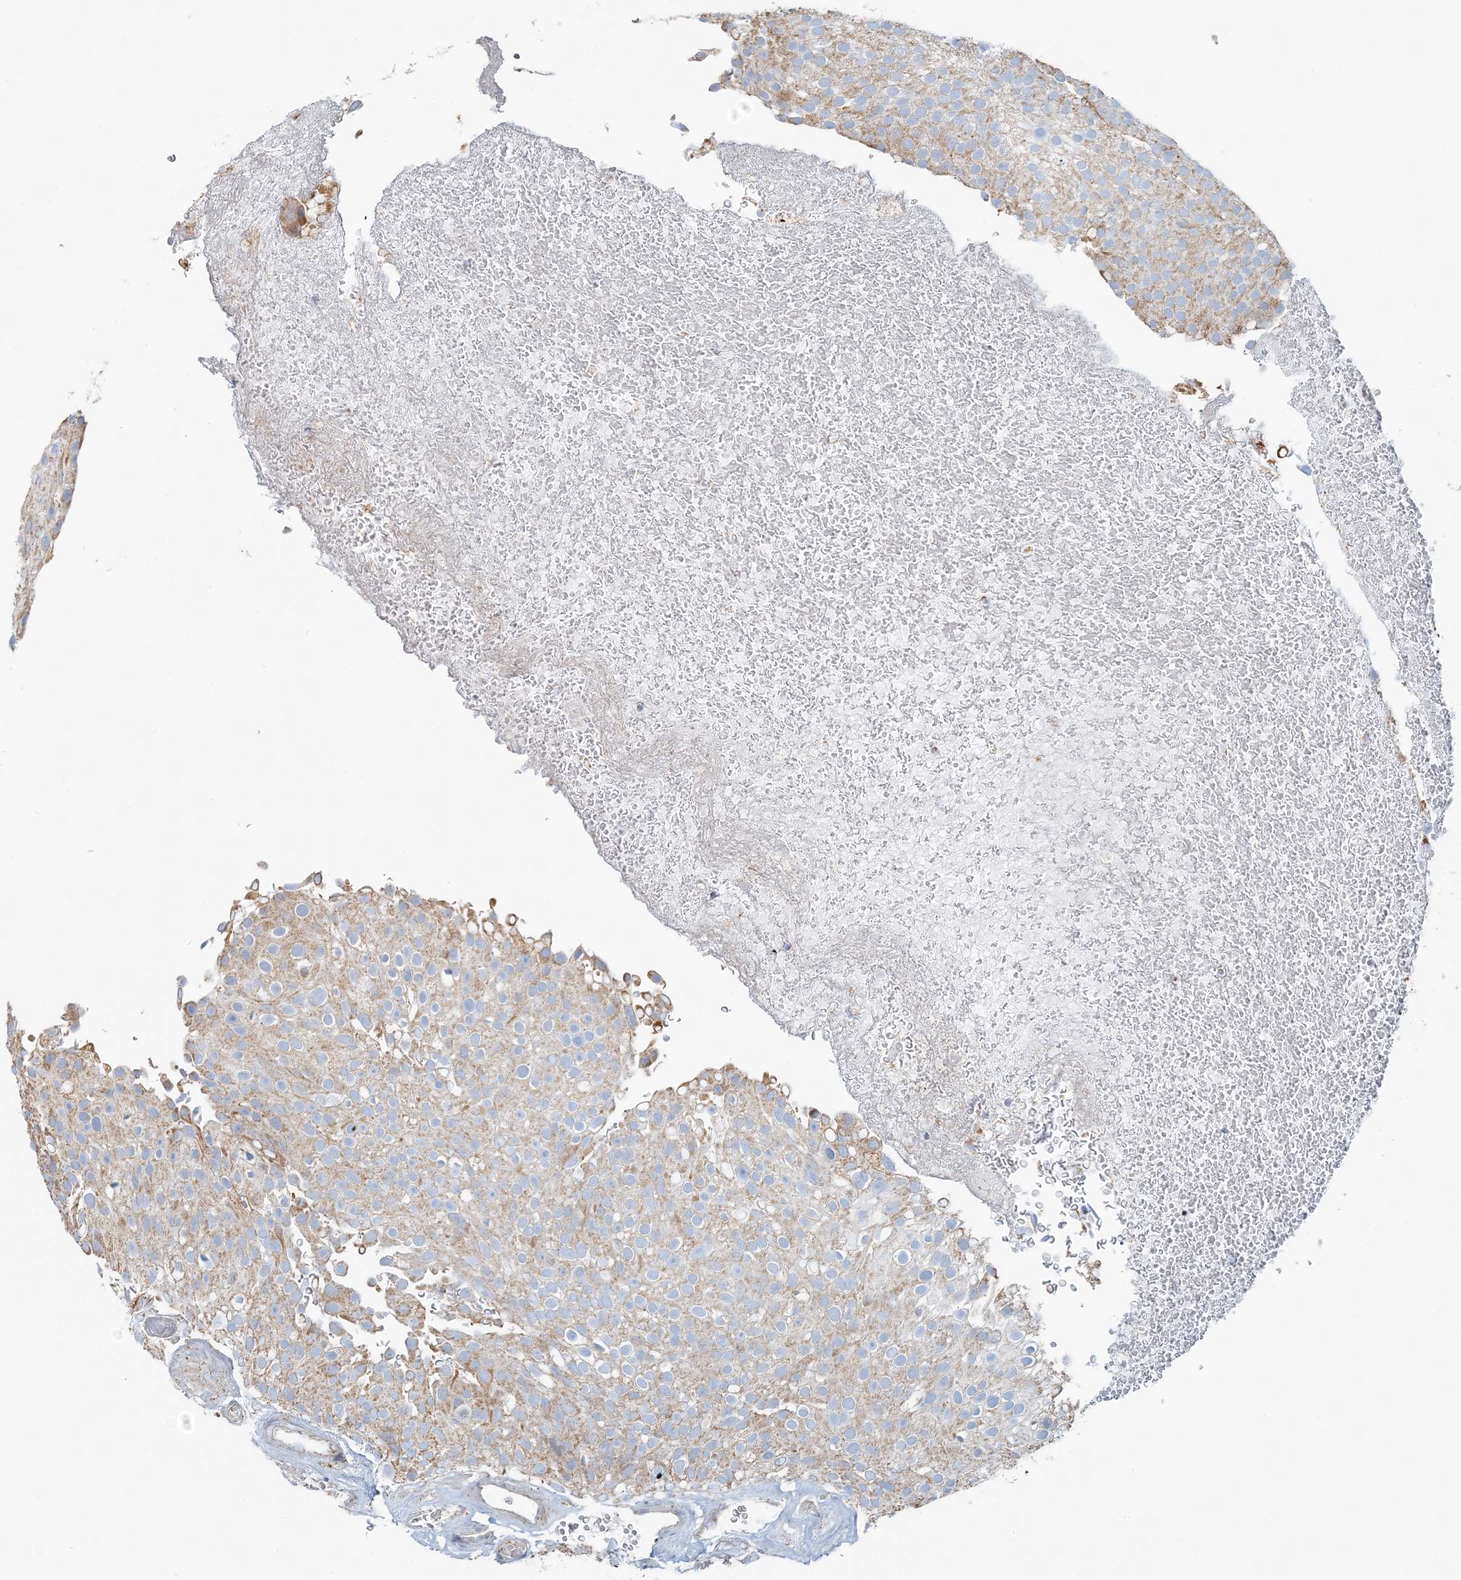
{"staining": {"intensity": "weak", "quantity": ">75%", "location": "cytoplasmic/membranous"}, "tissue": "urothelial cancer", "cell_type": "Tumor cells", "image_type": "cancer", "snomed": [{"axis": "morphology", "description": "Urothelial carcinoma, Low grade"}, {"axis": "topography", "description": "Urinary bladder"}], "caption": "The immunohistochemical stain shows weak cytoplasmic/membranous positivity in tumor cells of low-grade urothelial carcinoma tissue.", "gene": "SLC22A16", "patient": {"sex": "male", "age": 78}}